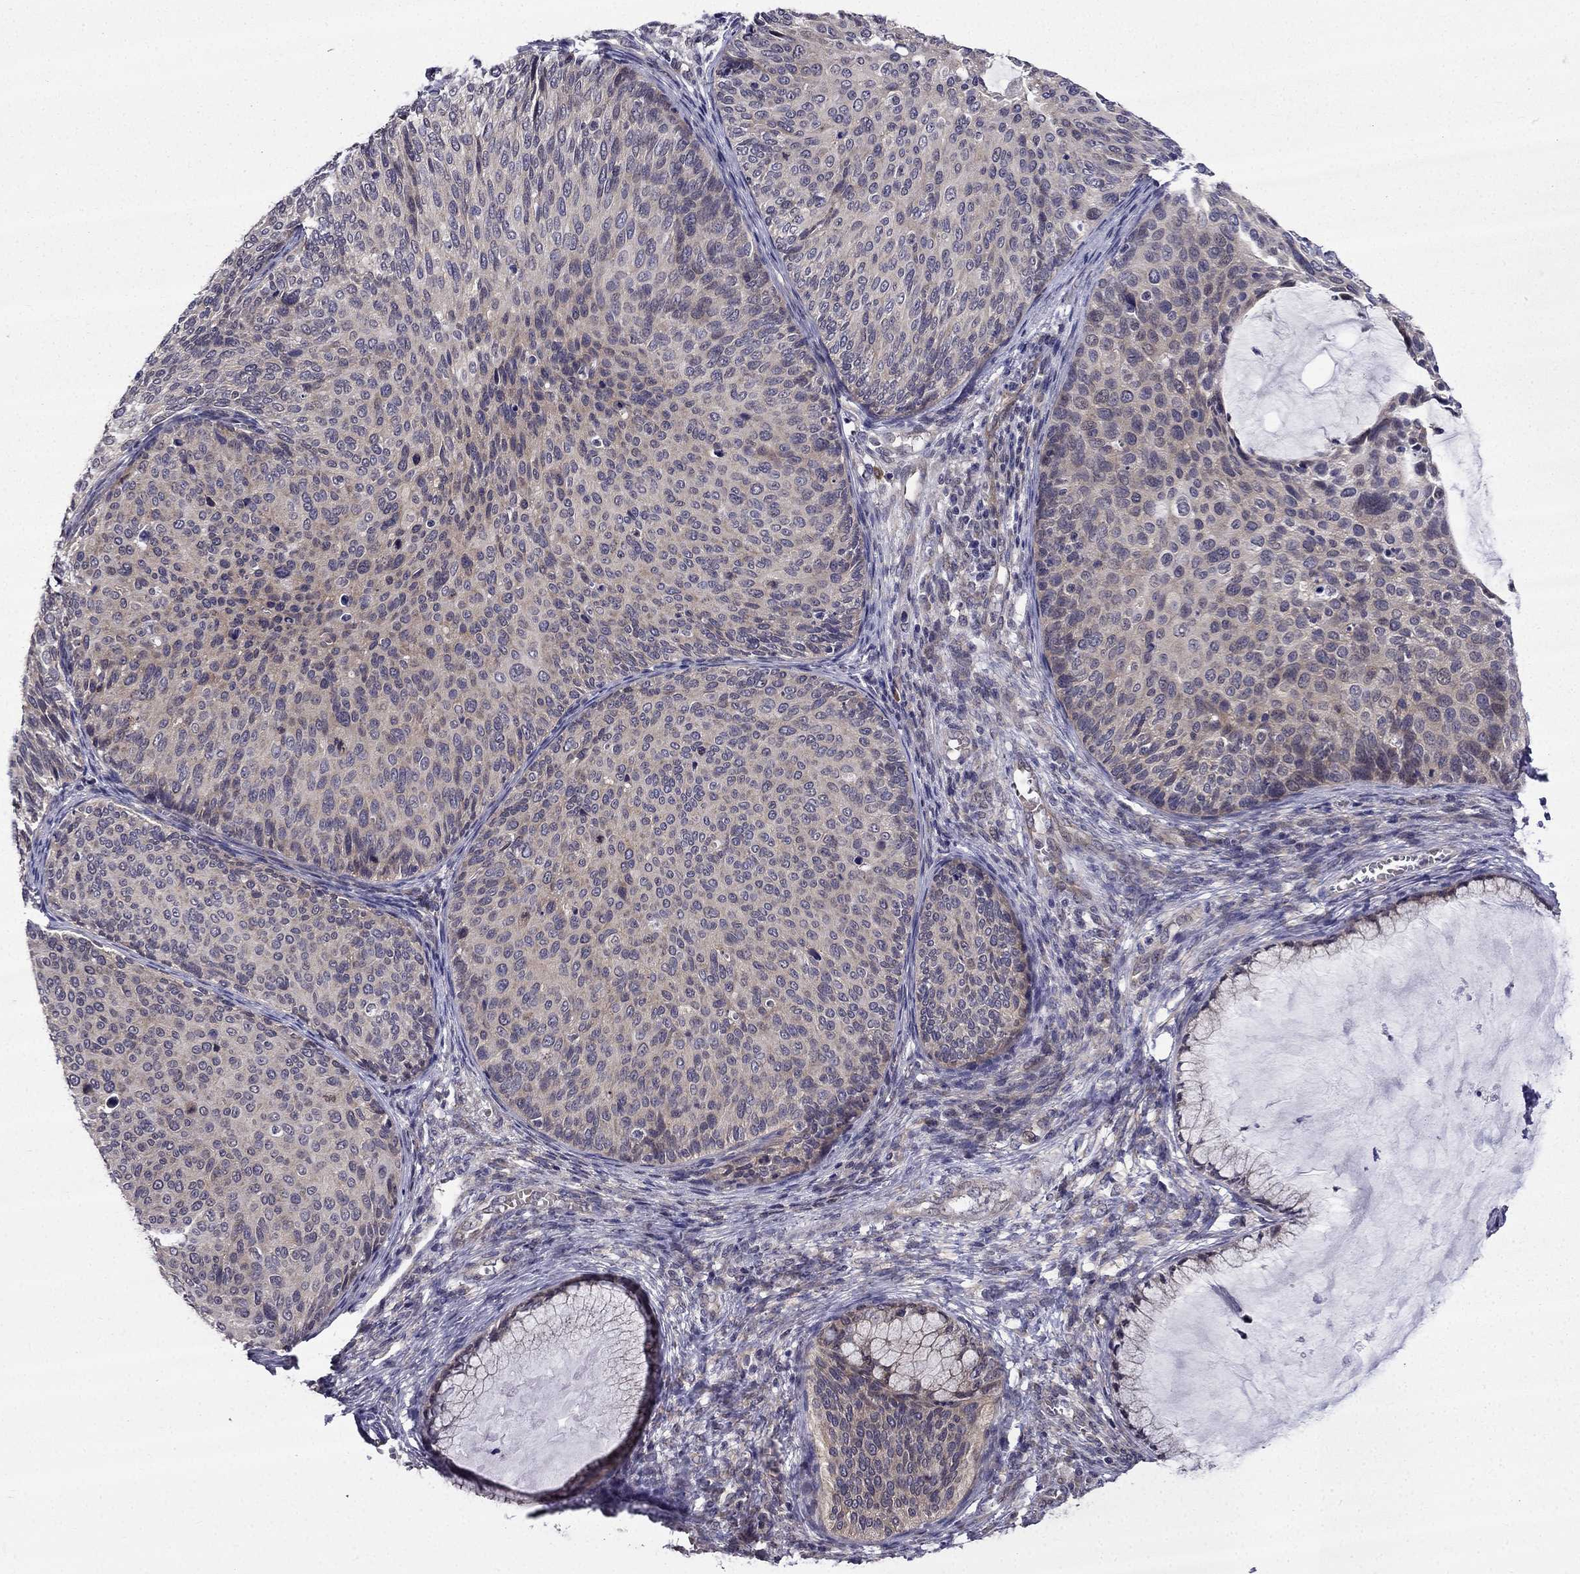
{"staining": {"intensity": "weak", "quantity": "<25%", "location": "cytoplasmic/membranous"}, "tissue": "cervical cancer", "cell_type": "Tumor cells", "image_type": "cancer", "snomed": [{"axis": "morphology", "description": "Squamous cell carcinoma, NOS"}, {"axis": "topography", "description": "Cervix"}], "caption": "Image shows no protein positivity in tumor cells of cervical cancer (squamous cell carcinoma) tissue.", "gene": "ARHGEF28", "patient": {"sex": "female", "age": 36}}